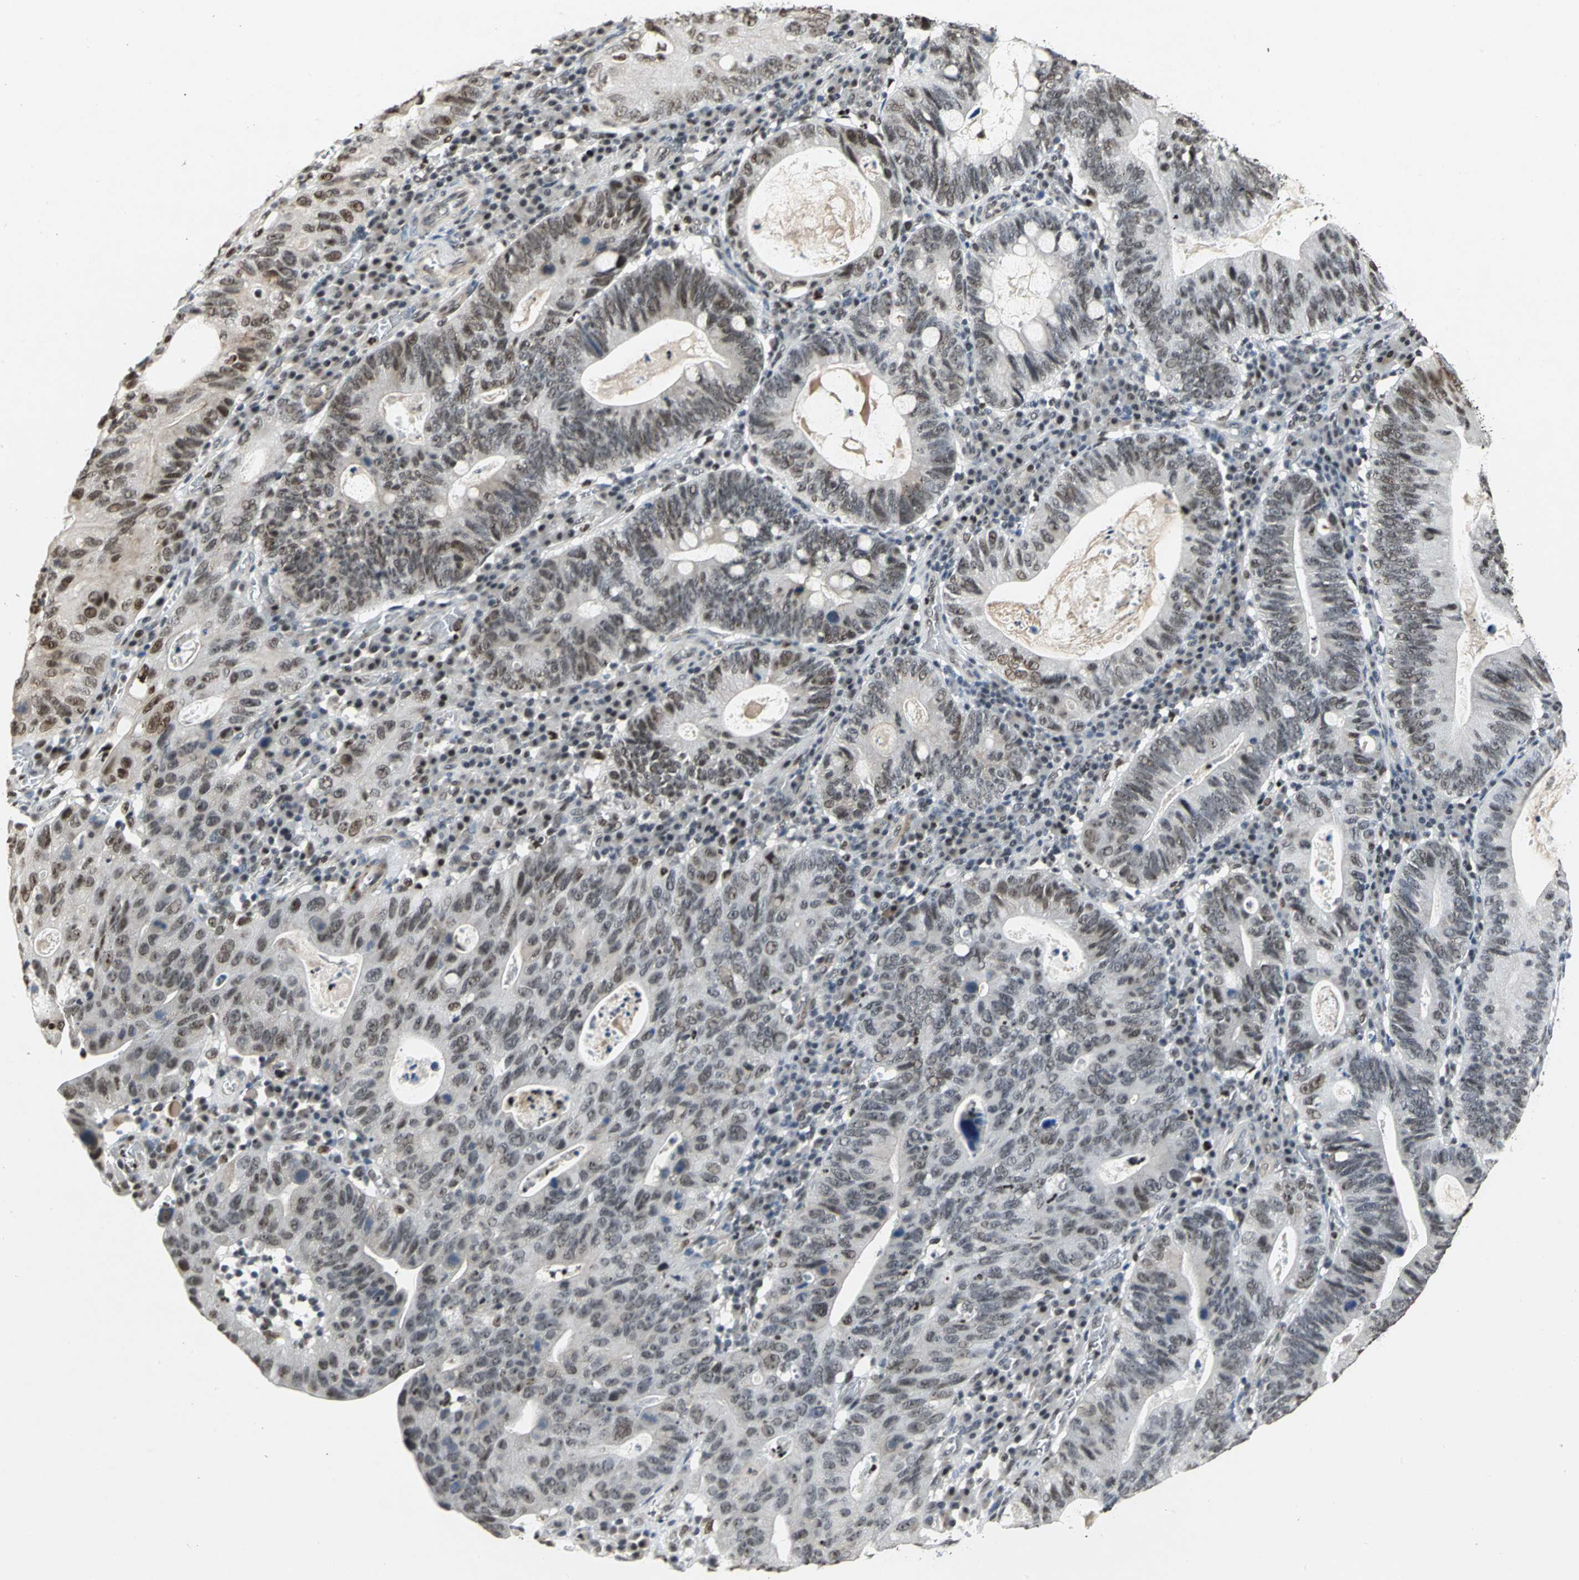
{"staining": {"intensity": "strong", "quantity": ">75%", "location": "nuclear"}, "tissue": "stomach cancer", "cell_type": "Tumor cells", "image_type": "cancer", "snomed": [{"axis": "morphology", "description": "Adenocarcinoma, NOS"}, {"axis": "topography", "description": "Stomach"}], "caption": "High-magnification brightfield microscopy of stomach adenocarcinoma stained with DAB (3,3'-diaminobenzidine) (brown) and counterstained with hematoxylin (blue). tumor cells exhibit strong nuclear positivity is seen in about>75% of cells.", "gene": "CCDC88C", "patient": {"sex": "male", "age": 59}}